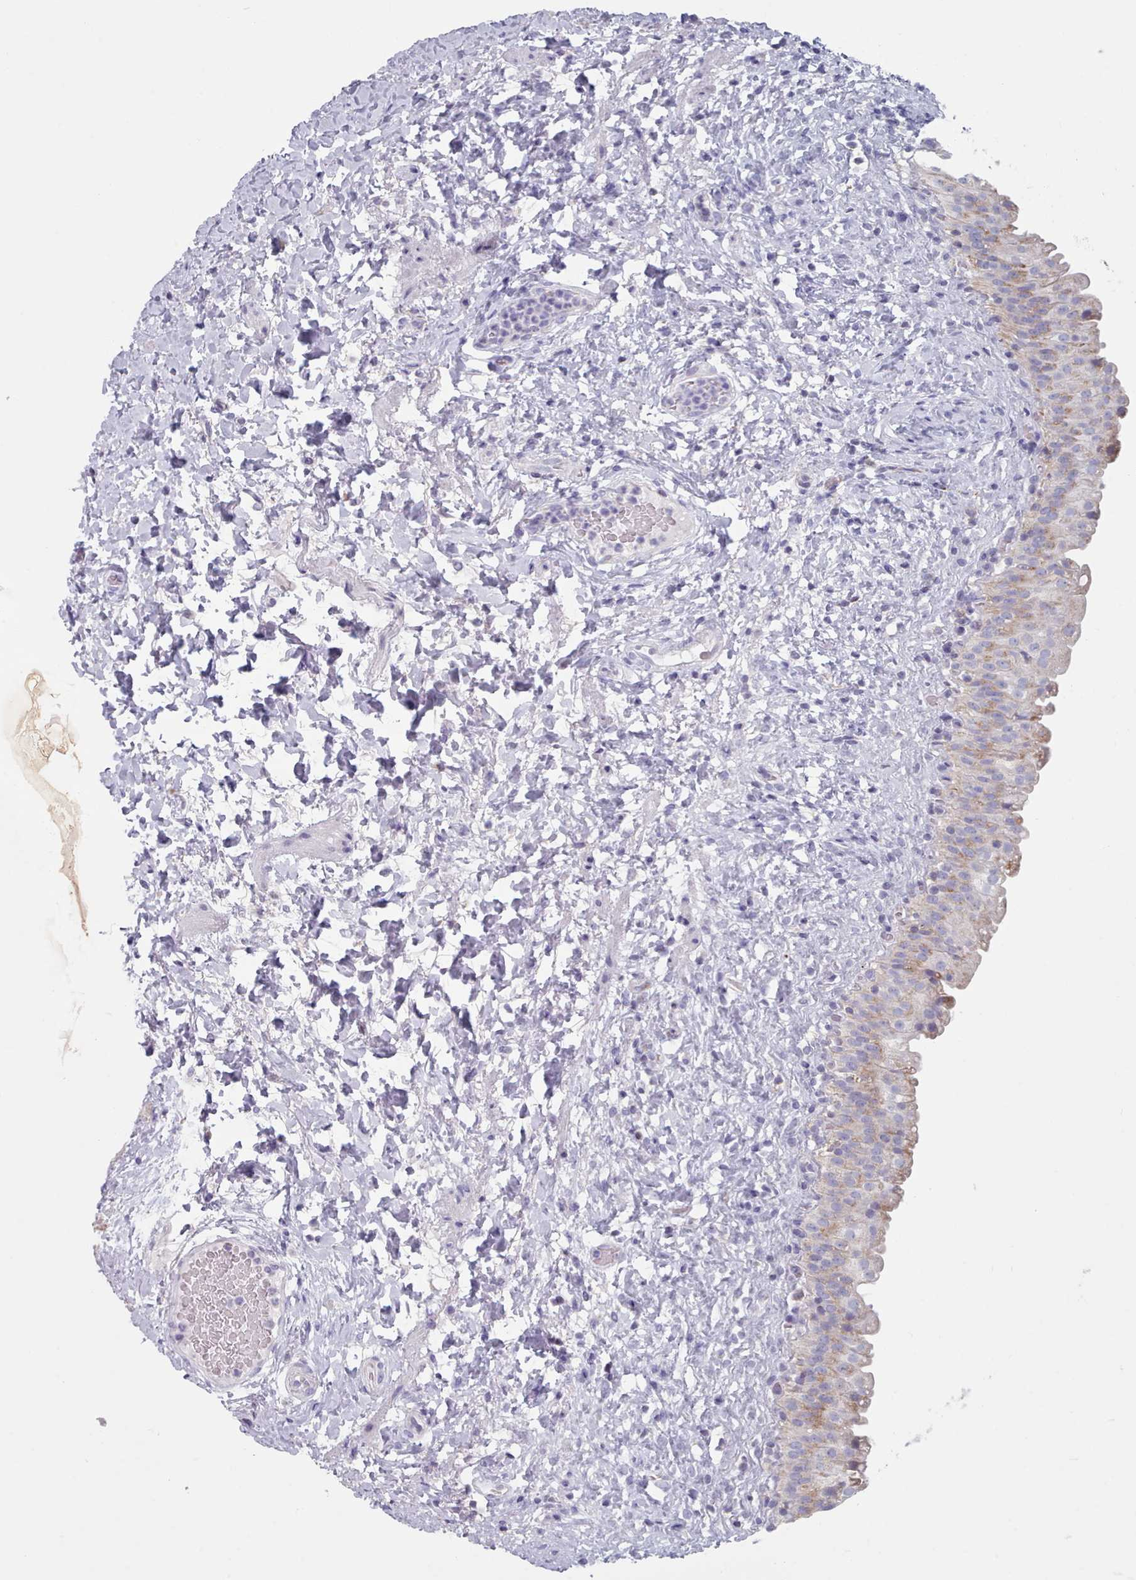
{"staining": {"intensity": "weak", "quantity": "<25%", "location": "cytoplasmic/membranous"}, "tissue": "urinary bladder", "cell_type": "Urothelial cells", "image_type": "normal", "snomed": [{"axis": "morphology", "description": "Normal tissue, NOS"}, {"axis": "topography", "description": "Urinary bladder"}], "caption": "A high-resolution micrograph shows immunohistochemistry (IHC) staining of unremarkable urinary bladder, which exhibits no significant staining in urothelial cells.", "gene": "FAM170B", "patient": {"sex": "female", "age": 27}}